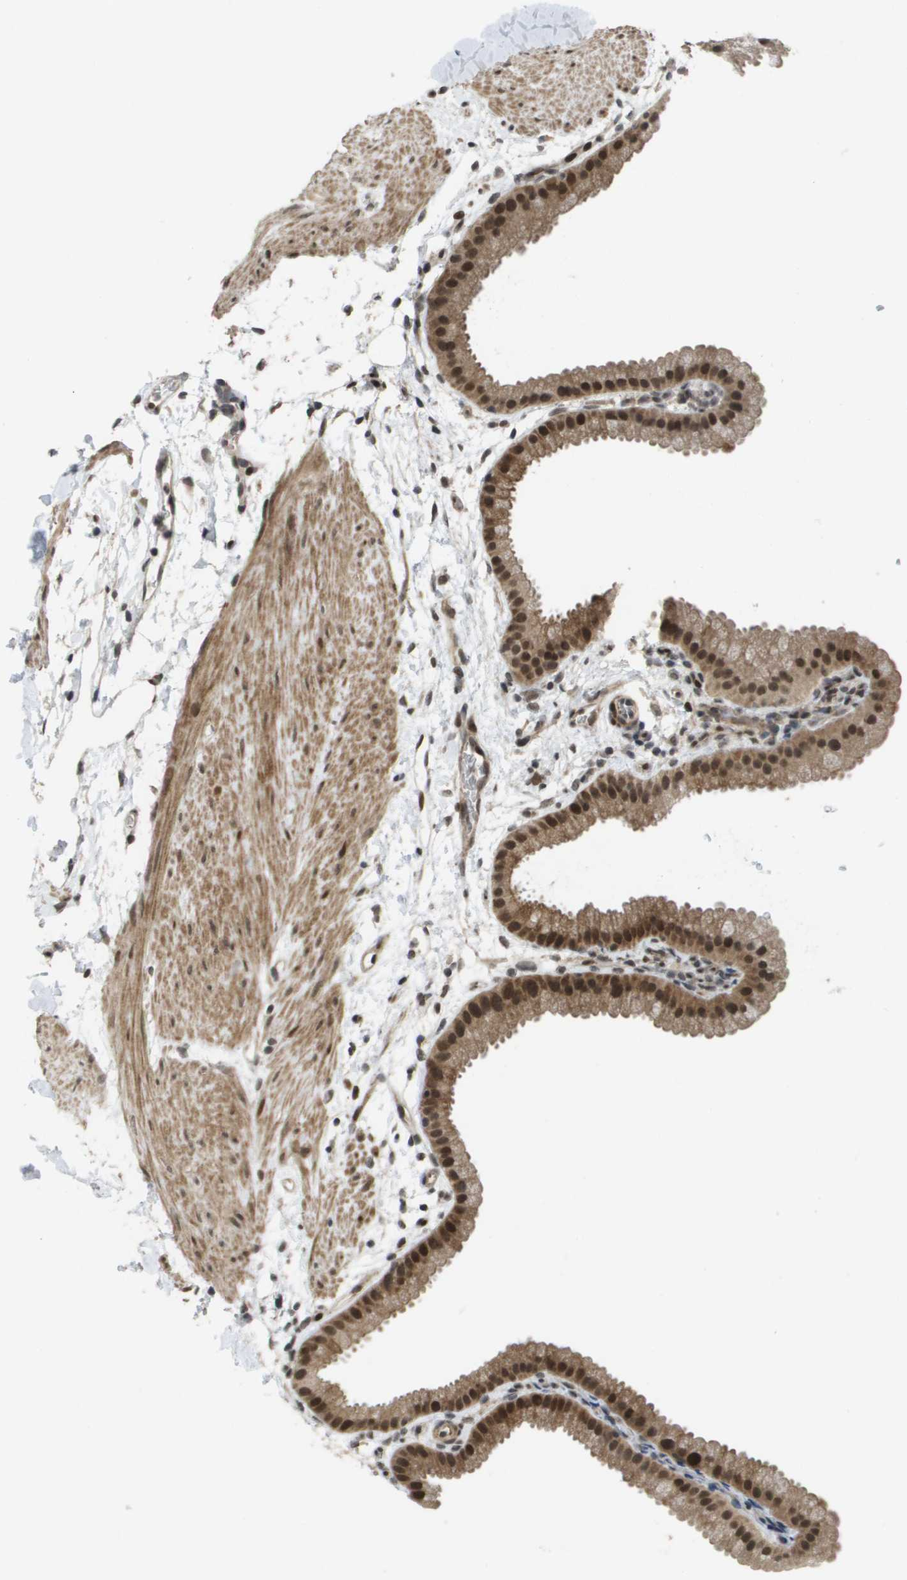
{"staining": {"intensity": "strong", "quantity": ">75%", "location": "cytoplasmic/membranous,nuclear"}, "tissue": "gallbladder", "cell_type": "Glandular cells", "image_type": "normal", "snomed": [{"axis": "morphology", "description": "Normal tissue, NOS"}, {"axis": "topography", "description": "Gallbladder"}], "caption": "Protein expression by immunohistochemistry reveals strong cytoplasmic/membranous,nuclear staining in about >75% of glandular cells in normal gallbladder. (DAB IHC, brown staining for protein, blue staining for nuclei).", "gene": "KAT5", "patient": {"sex": "female", "age": 64}}